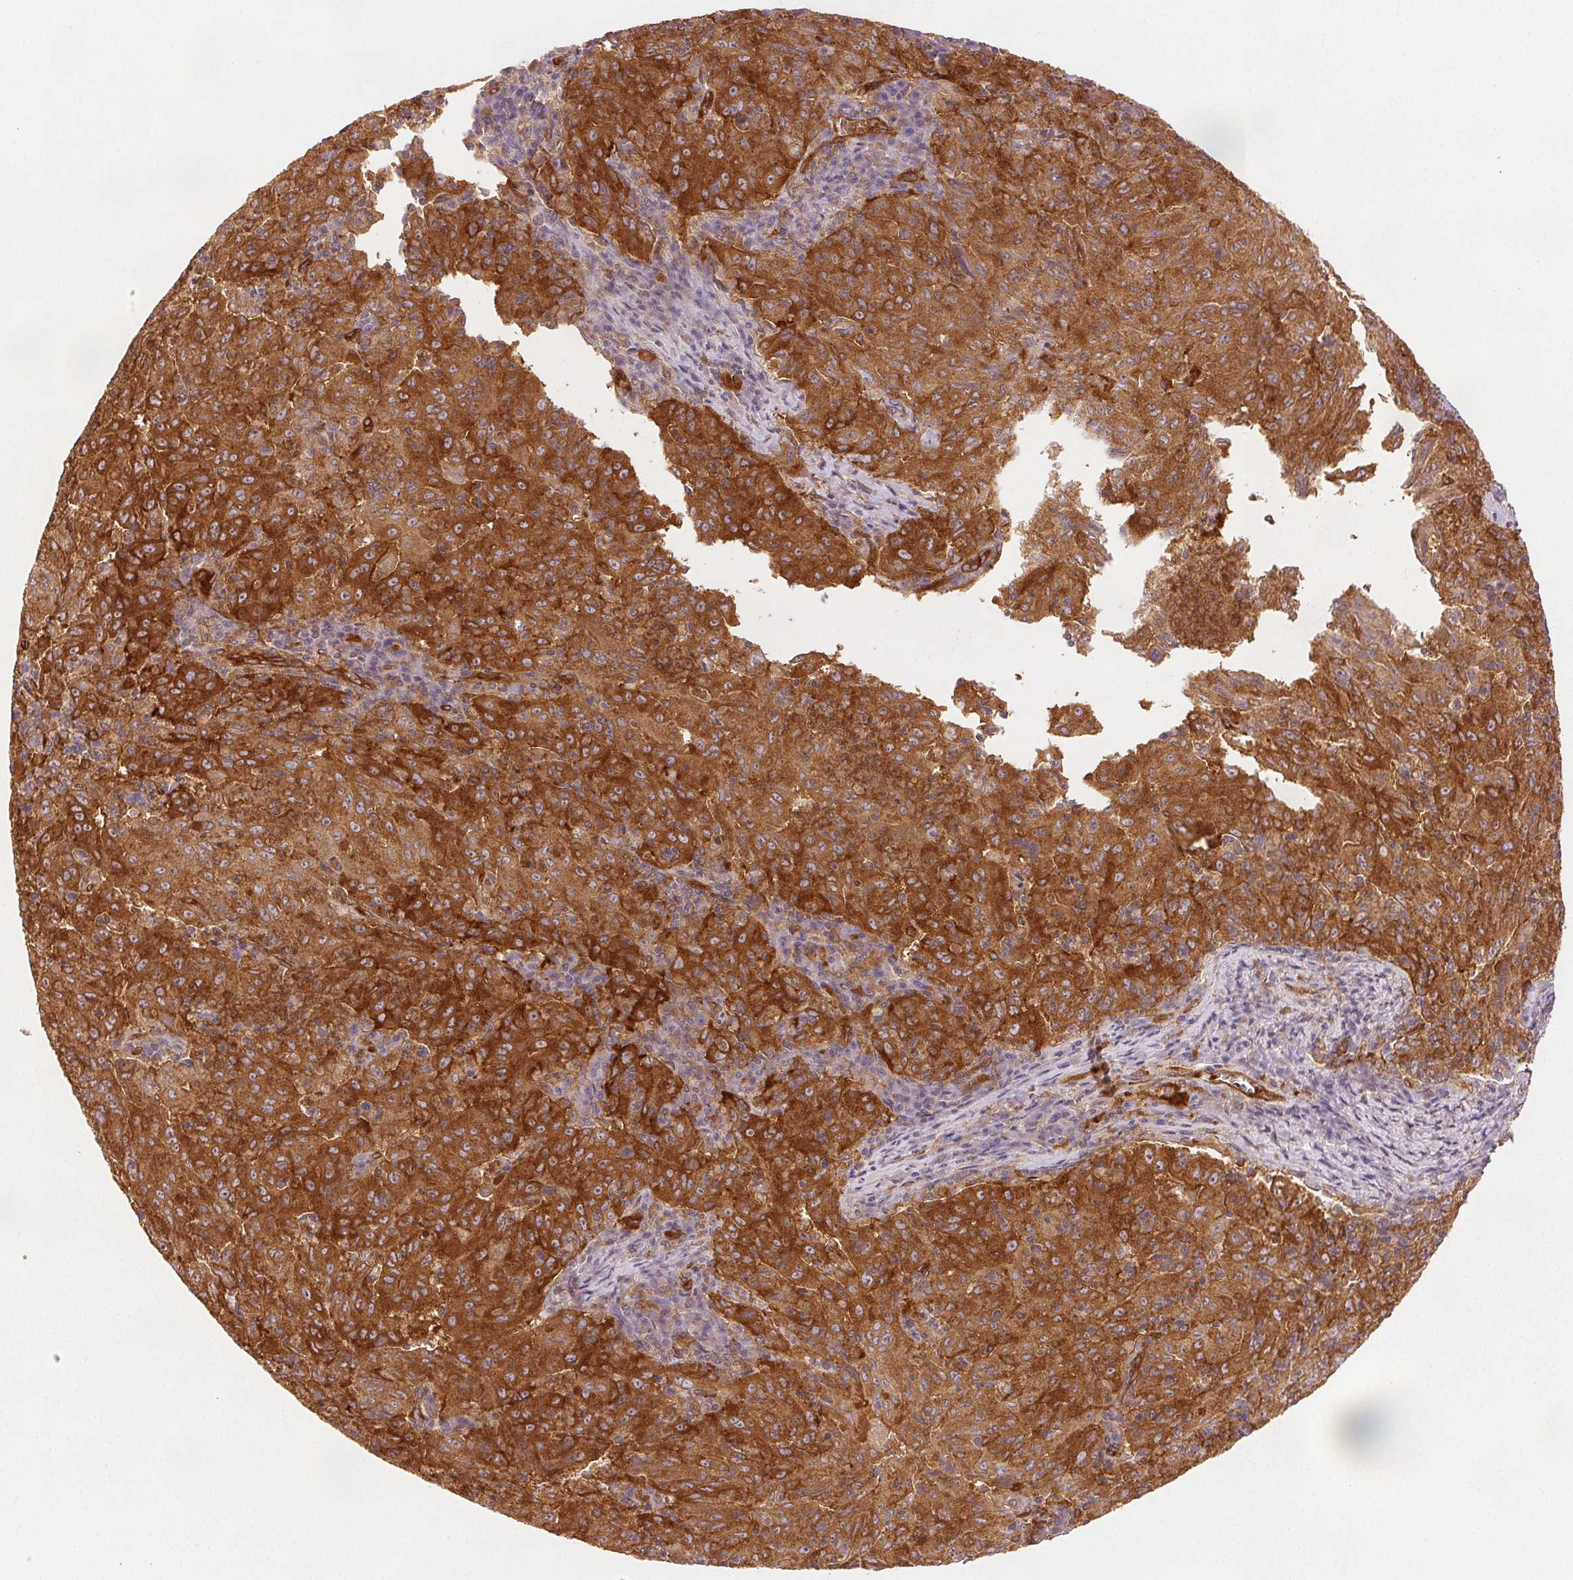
{"staining": {"intensity": "strong", "quantity": ">75%", "location": "cytoplasmic/membranous"}, "tissue": "pancreatic cancer", "cell_type": "Tumor cells", "image_type": "cancer", "snomed": [{"axis": "morphology", "description": "Adenocarcinoma, NOS"}, {"axis": "topography", "description": "Pancreas"}], "caption": "This histopathology image reveals IHC staining of human pancreatic cancer (adenocarcinoma), with high strong cytoplasmic/membranous staining in about >75% of tumor cells.", "gene": "DIAPH2", "patient": {"sex": "male", "age": 63}}